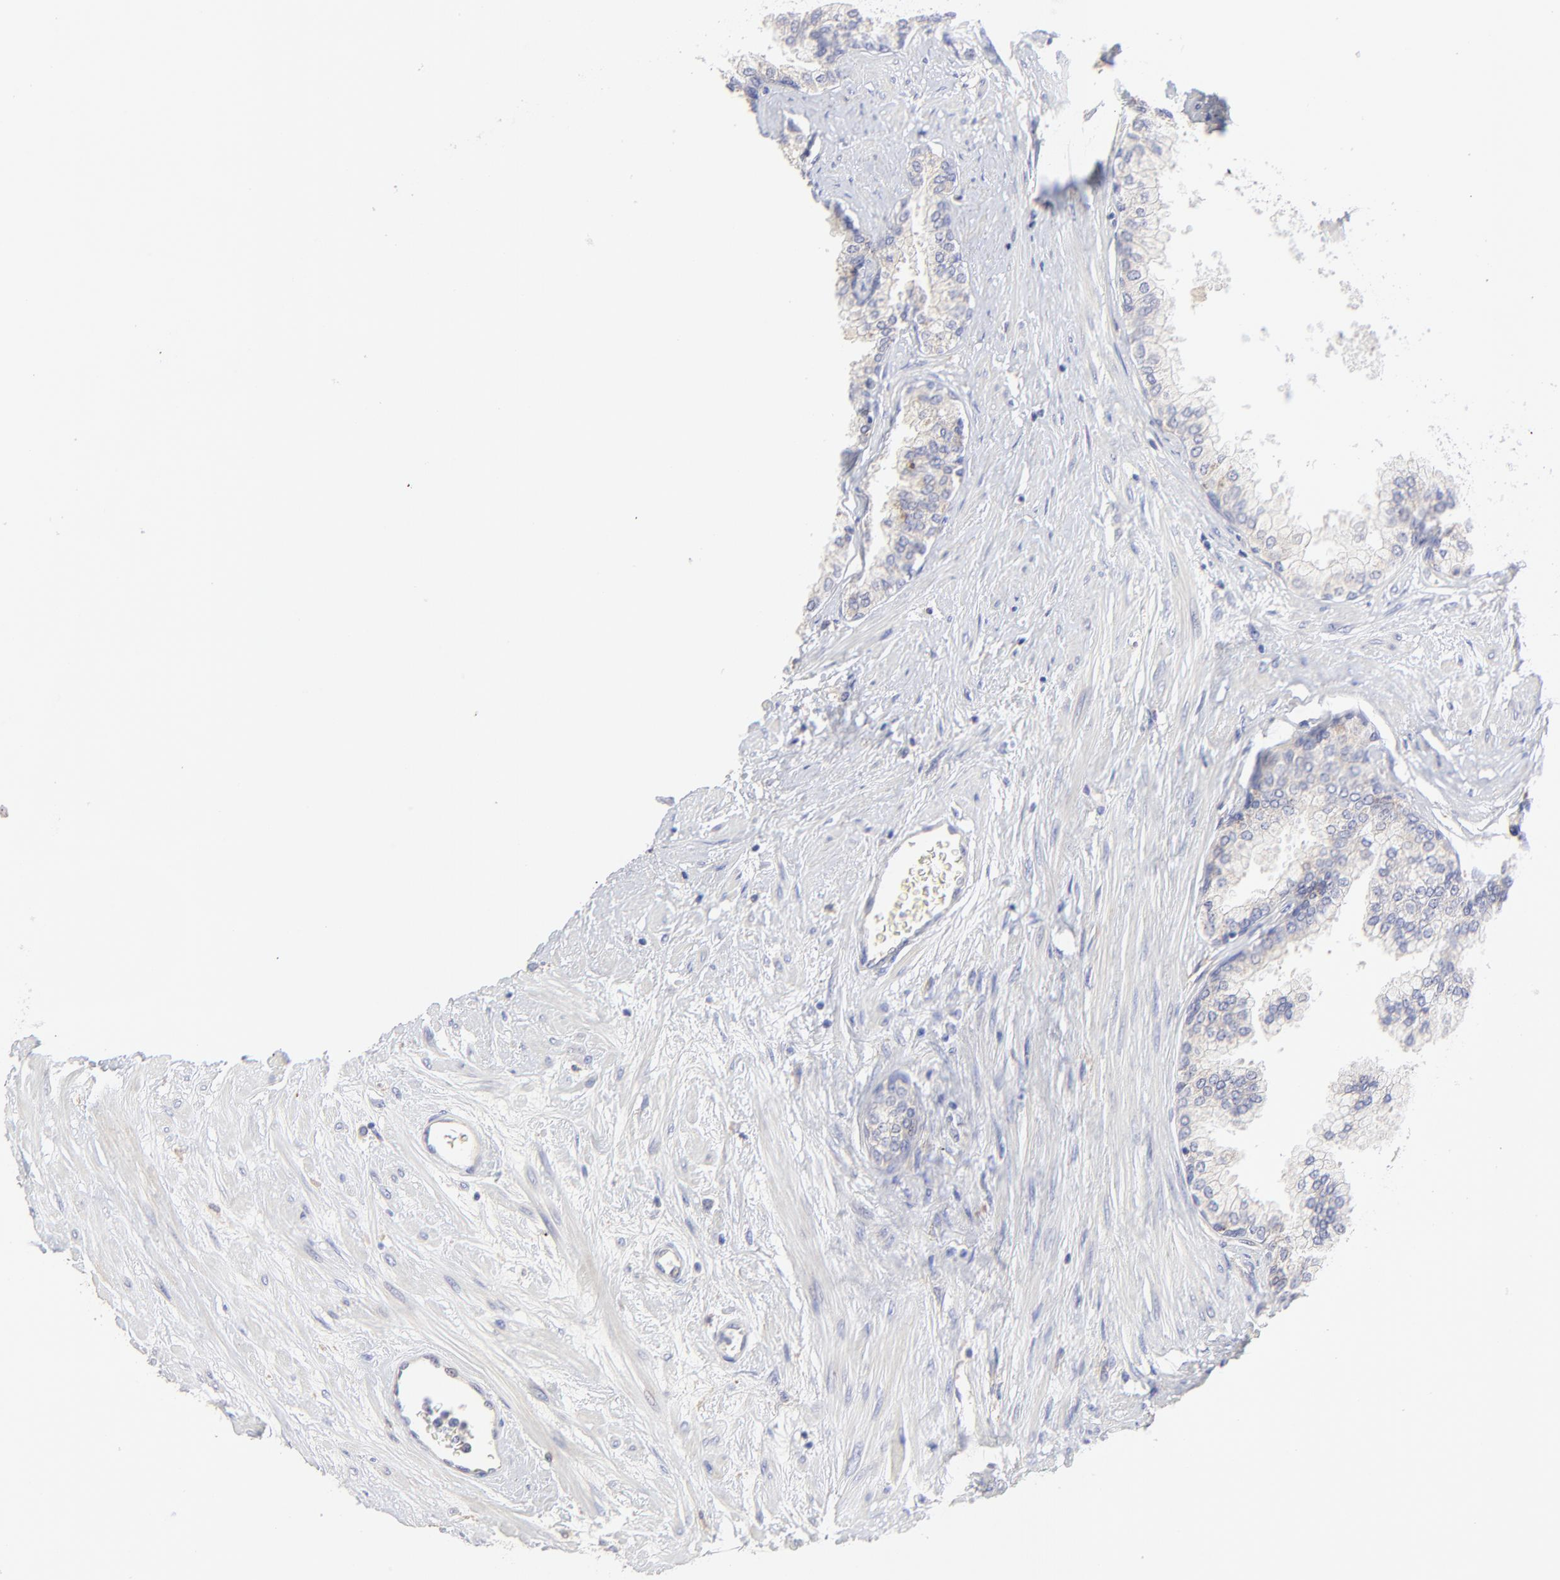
{"staining": {"intensity": "negative", "quantity": "none", "location": "none"}, "tissue": "prostate", "cell_type": "Glandular cells", "image_type": "normal", "snomed": [{"axis": "morphology", "description": "Normal tissue, NOS"}, {"axis": "topography", "description": "Prostate"}], "caption": "IHC of benign prostate displays no expression in glandular cells.", "gene": "LHFPL1", "patient": {"sex": "male", "age": 60}}